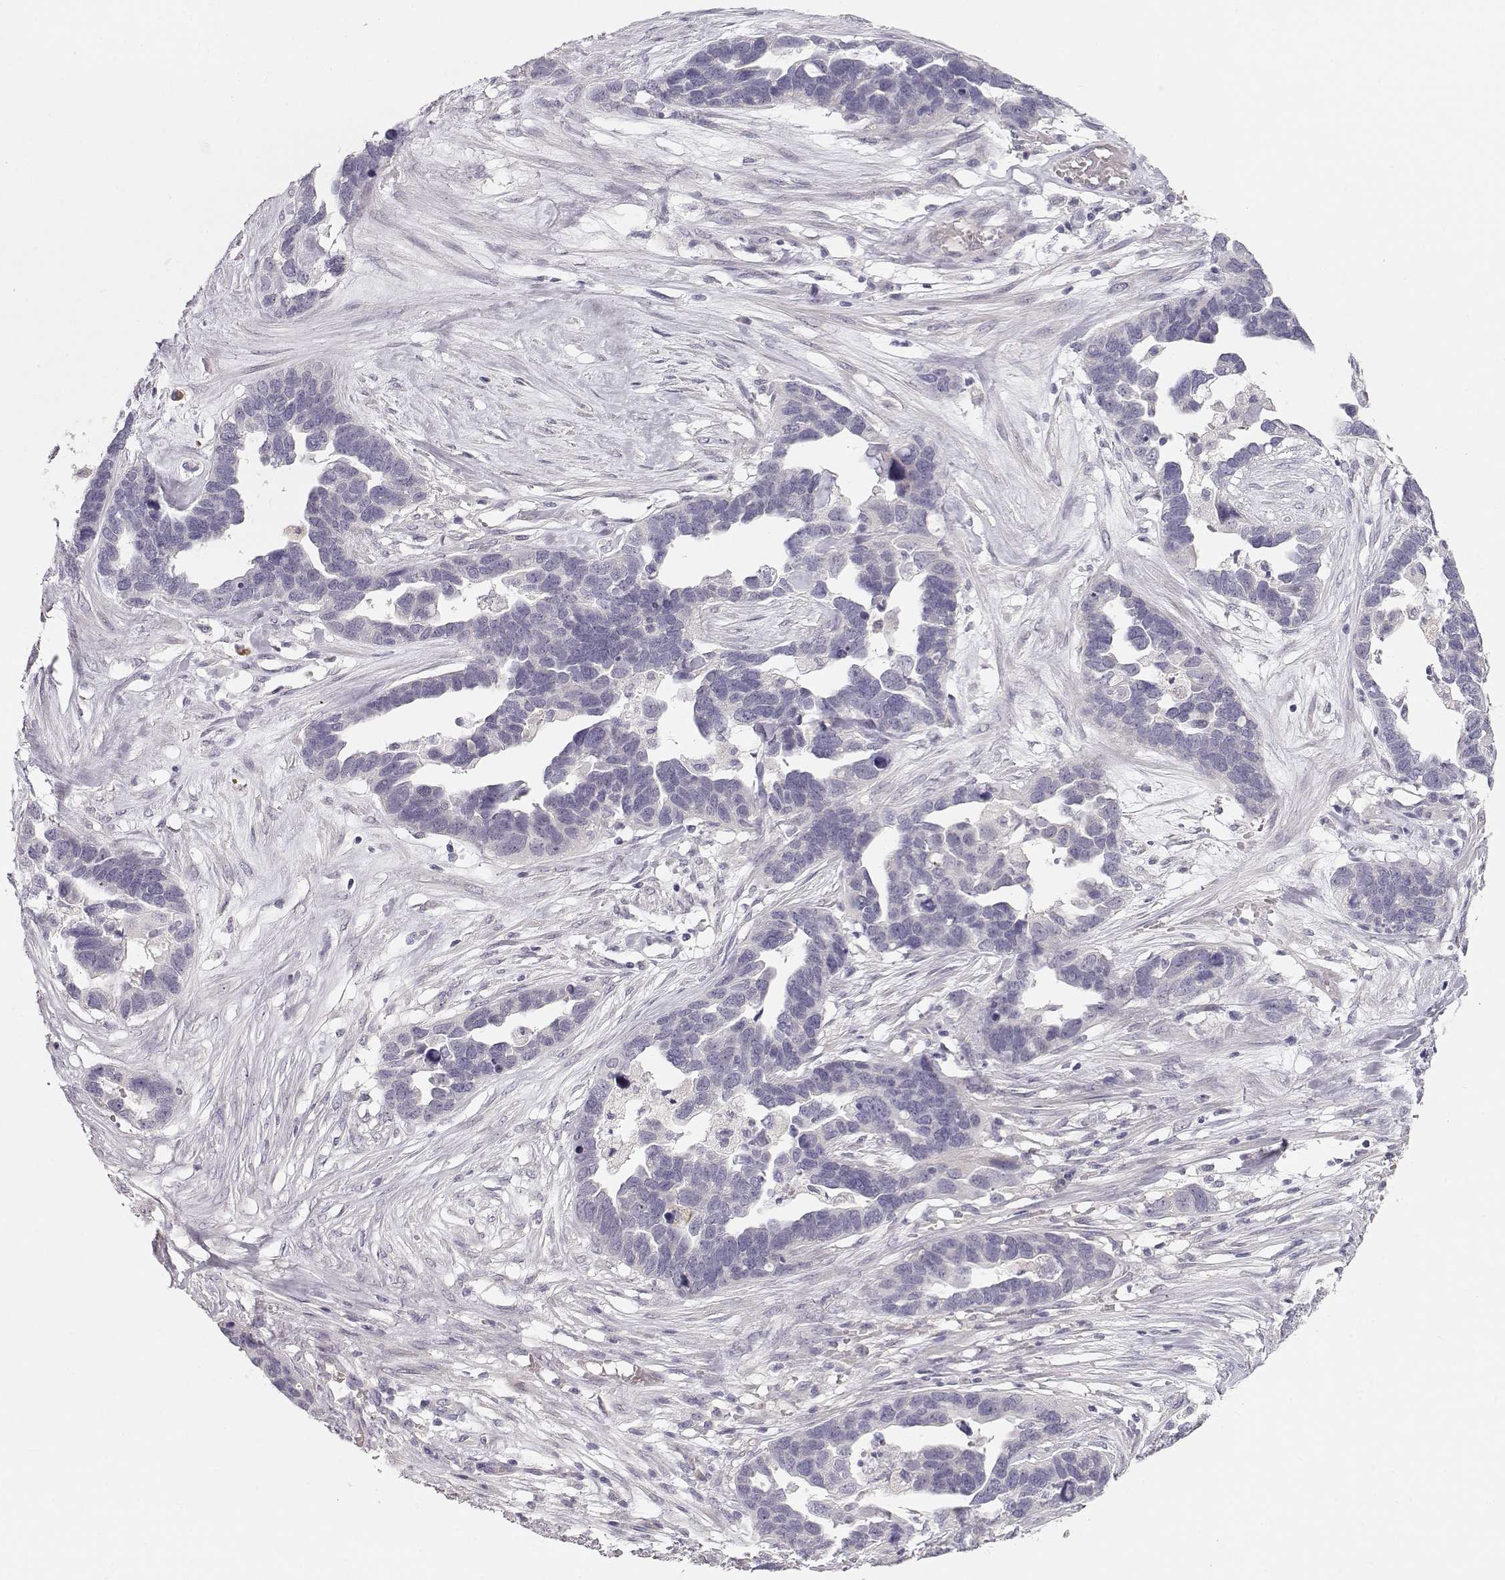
{"staining": {"intensity": "negative", "quantity": "none", "location": "none"}, "tissue": "ovarian cancer", "cell_type": "Tumor cells", "image_type": "cancer", "snomed": [{"axis": "morphology", "description": "Cystadenocarcinoma, serous, NOS"}, {"axis": "topography", "description": "Ovary"}], "caption": "Photomicrograph shows no significant protein staining in tumor cells of ovarian cancer.", "gene": "TTC26", "patient": {"sex": "female", "age": 54}}